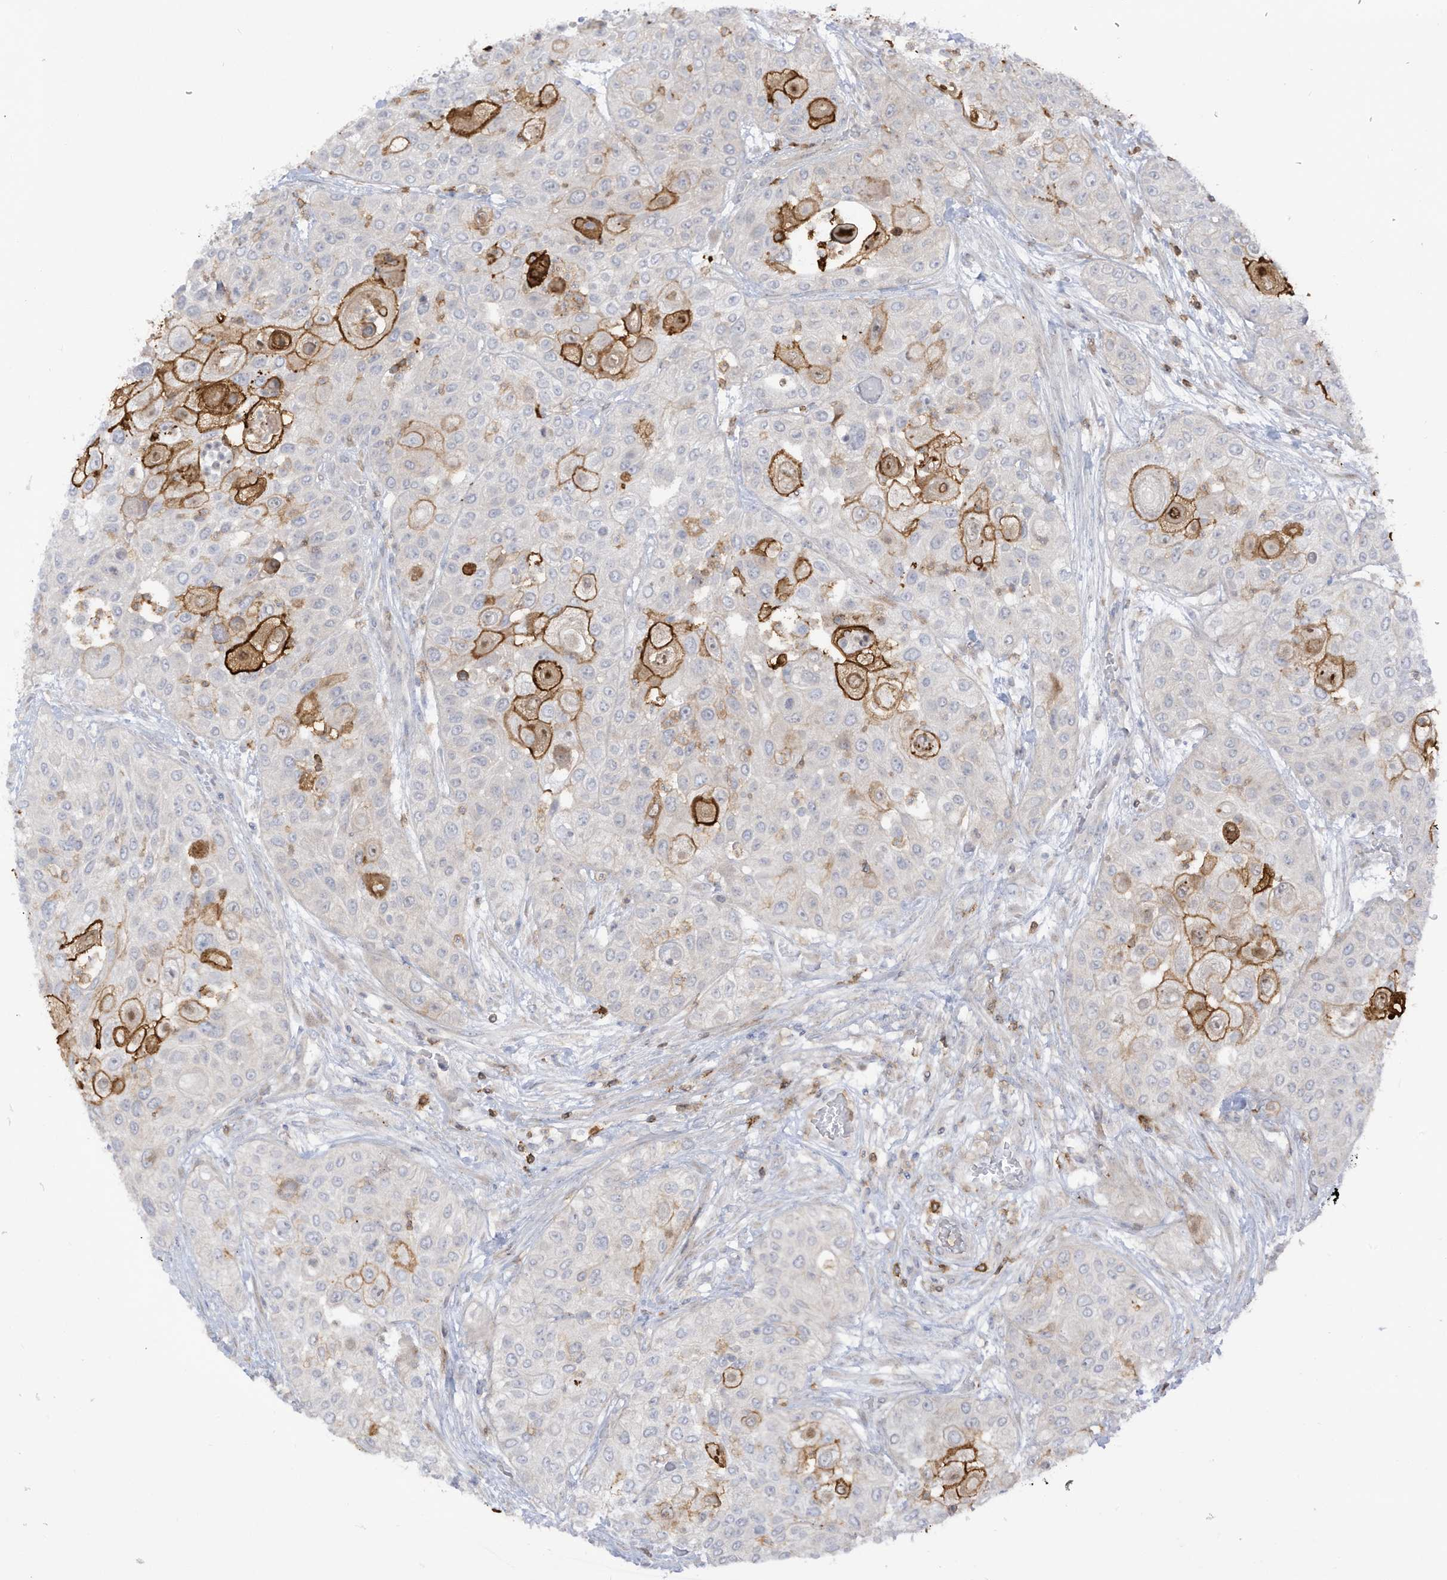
{"staining": {"intensity": "moderate", "quantity": "<25%", "location": "cytoplasmic/membranous"}, "tissue": "urothelial cancer", "cell_type": "Tumor cells", "image_type": "cancer", "snomed": [{"axis": "morphology", "description": "Urothelial carcinoma, High grade"}, {"axis": "topography", "description": "Urinary bladder"}], "caption": "Urothelial cancer stained for a protein (brown) displays moderate cytoplasmic/membranous positive positivity in approximately <25% of tumor cells.", "gene": "NOTO", "patient": {"sex": "female", "age": 79}}